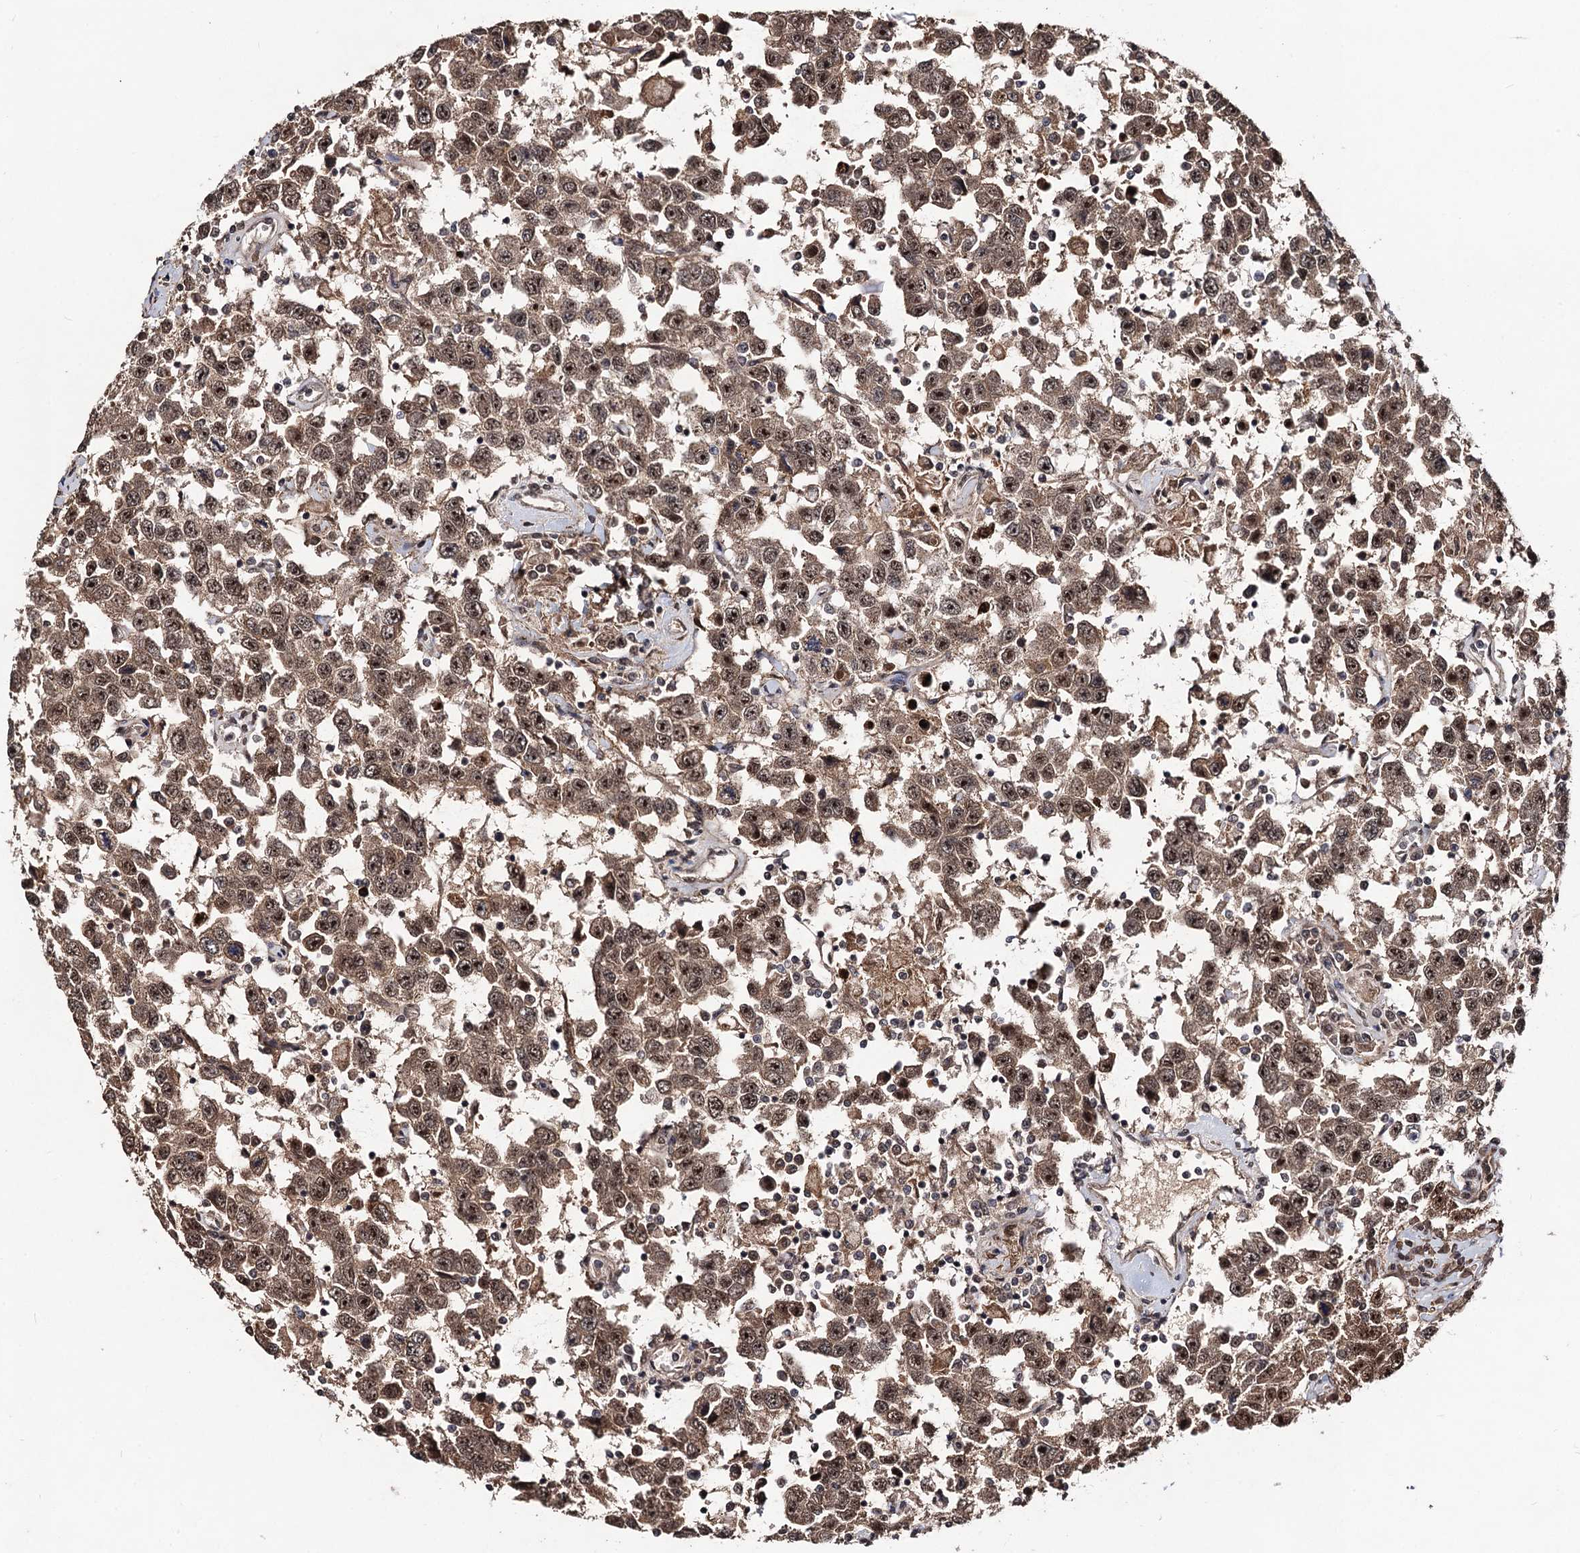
{"staining": {"intensity": "moderate", "quantity": ">75%", "location": "cytoplasmic/membranous,nuclear"}, "tissue": "testis cancer", "cell_type": "Tumor cells", "image_type": "cancer", "snomed": [{"axis": "morphology", "description": "Seminoma, NOS"}, {"axis": "topography", "description": "Testis"}], "caption": "Testis cancer (seminoma) stained with a brown dye demonstrates moderate cytoplasmic/membranous and nuclear positive staining in about >75% of tumor cells.", "gene": "SFSWAP", "patient": {"sex": "male", "age": 41}}